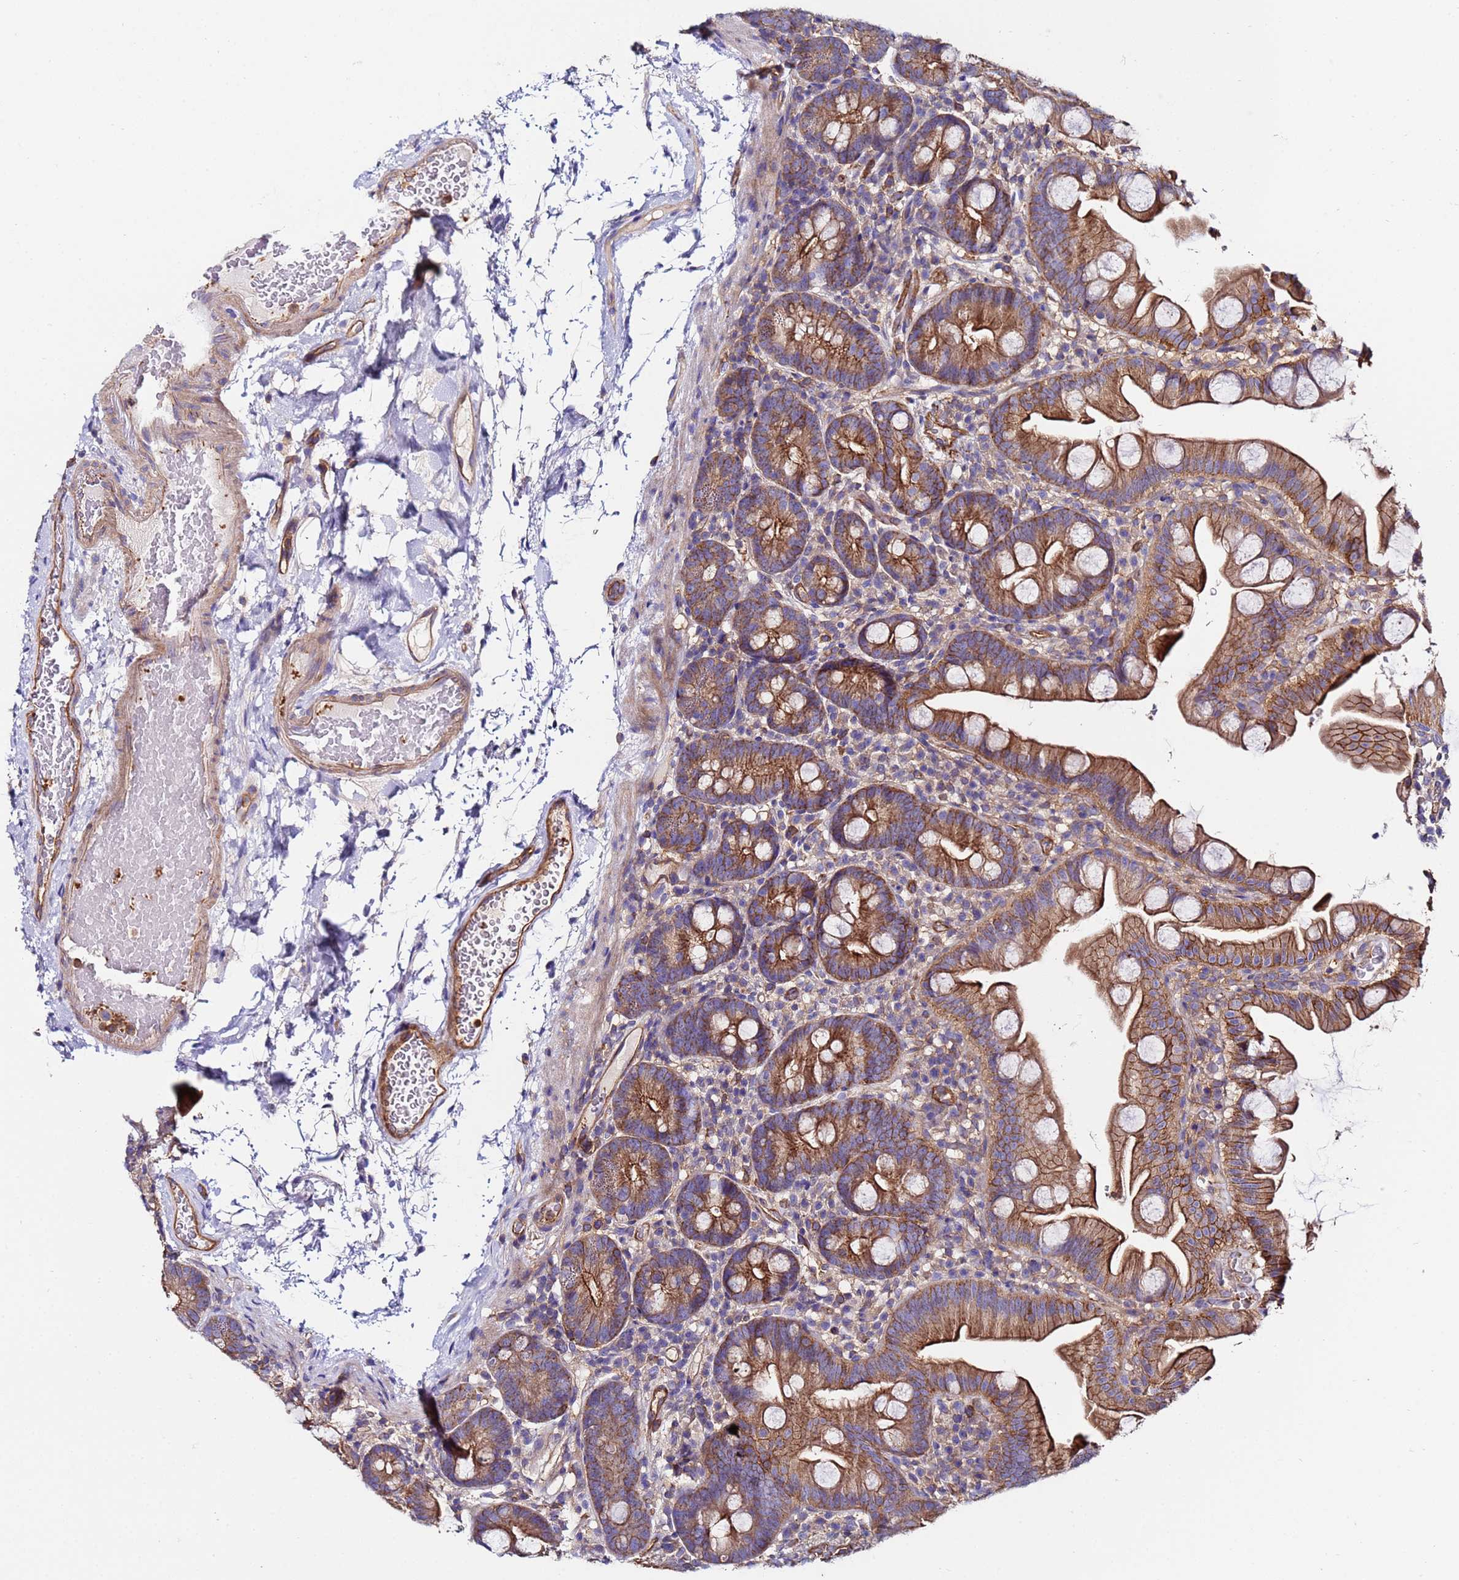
{"staining": {"intensity": "moderate", "quantity": ">75%", "location": "cytoplasmic/membranous"}, "tissue": "small intestine", "cell_type": "Glandular cells", "image_type": "normal", "snomed": [{"axis": "morphology", "description": "Normal tissue, NOS"}, {"axis": "topography", "description": "Small intestine"}], "caption": "The histopathology image displays staining of normal small intestine, revealing moderate cytoplasmic/membranous protein expression (brown color) within glandular cells. The staining was performed using DAB, with brown indicating positive protein expression. Nuclei are stained blue with hematoxylin.", "gene": "POTEE", "patient": {"sex": "female", "age": 68}}